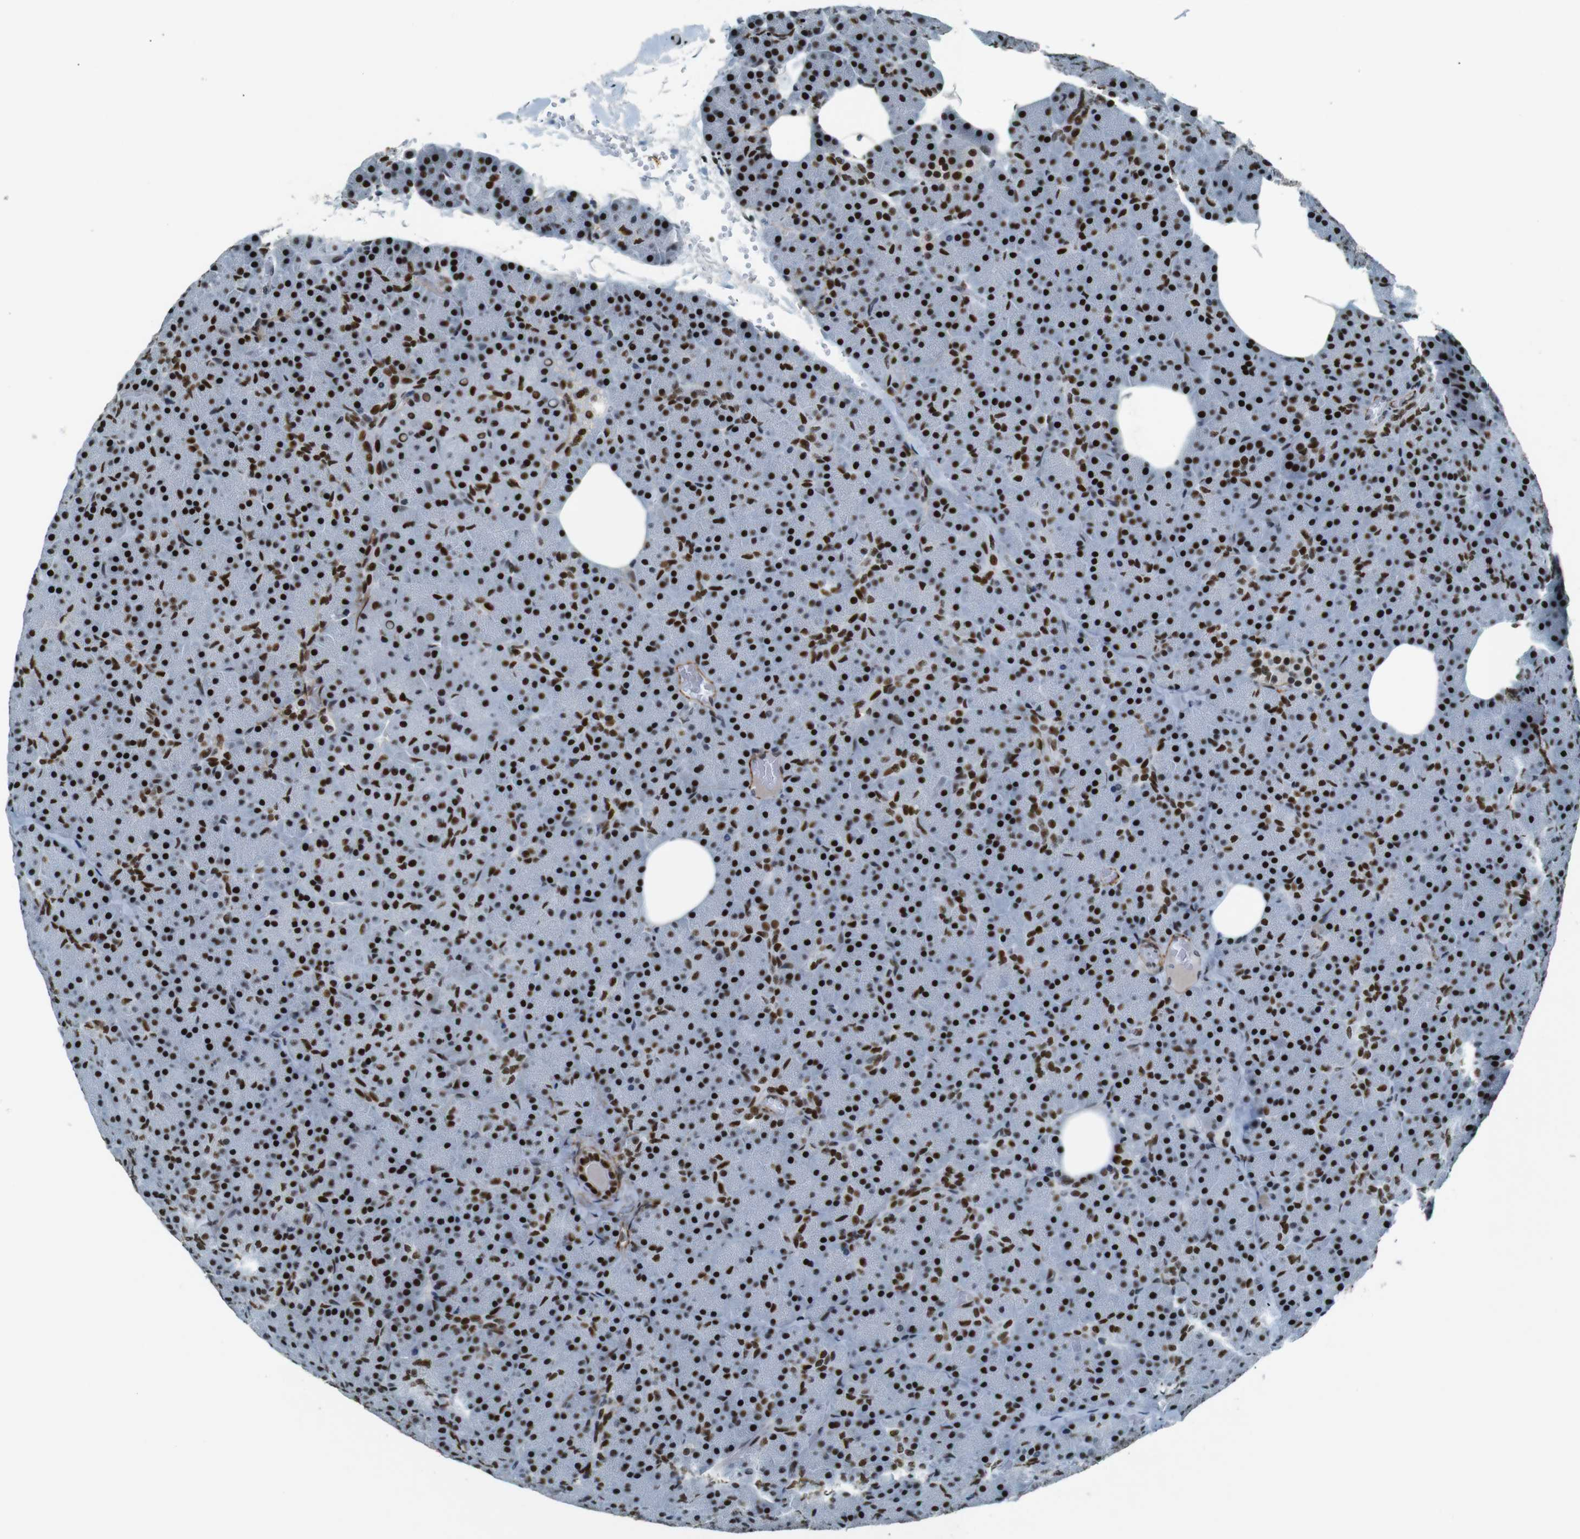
{"staining": {"intensity": "strong", "quantity": ">75%", "location": "nuclear"}, "tissue": "pancreas", "cell_type": "Exocrine glandular cells", "image_type": "normal", "snomed": [{"axis": "morphology", "description": "Normal tissue, NOS"}, {"axis": "topography", "description": "Pancreas"}], "caption": "Exocrine glandular cells reveal high levels of strong nuclear staining in about >75% of cells in normal human pancreas.", "gene": "HEXIM1", "patient": {"sex": "female", "age": 35}}